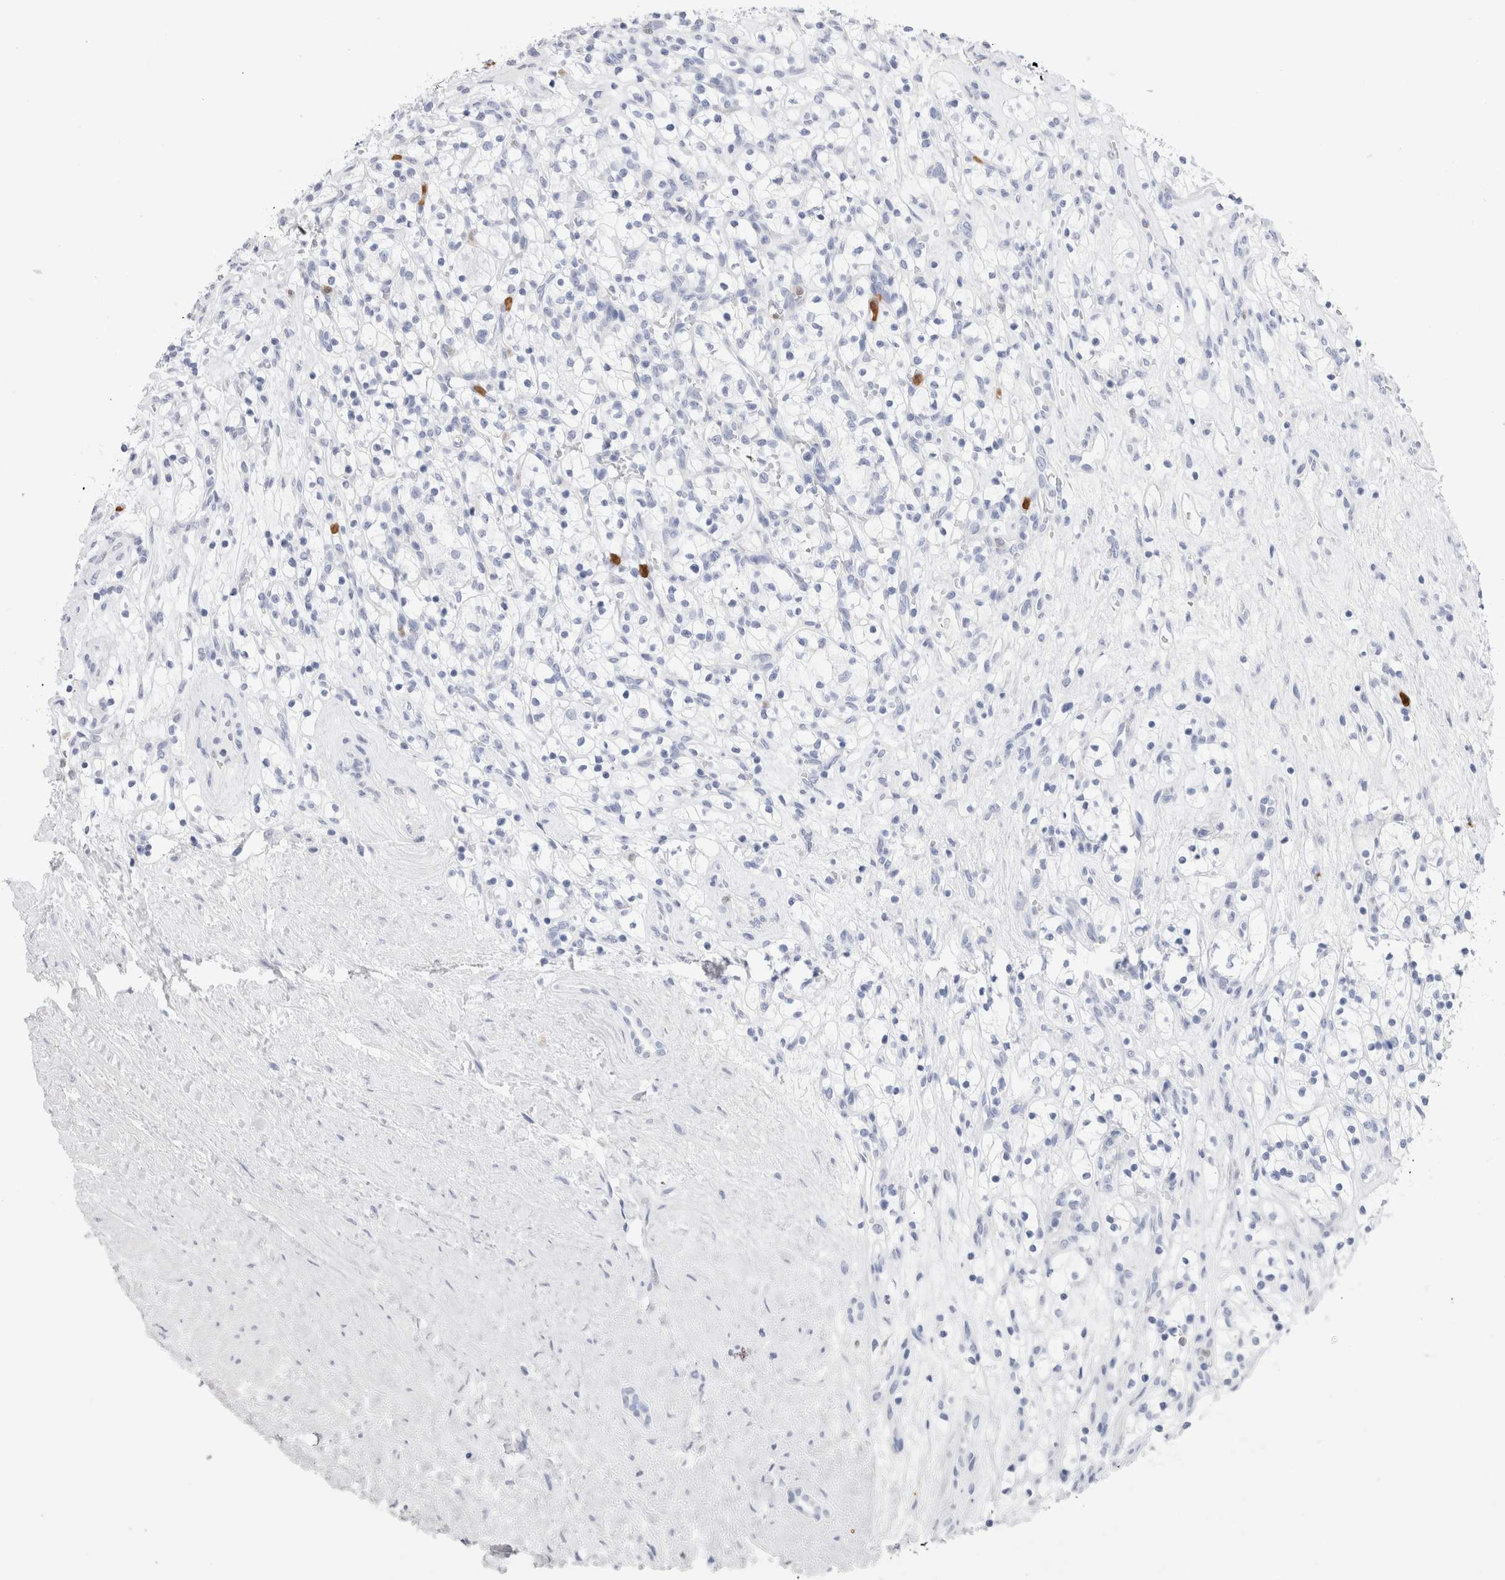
{"staining": {"intensity": "negative", "quantity": "none", "location": "none"}, "tissue": "renal cancer", "cell_type": "Tumor cells", "image_type": "cancer", "snomed": [{"axis": "morphology", "description": "Adenocarcinoma, NOS"}, {"axis": "topography", "description": "Kidney"}], "caption": "There is no significant positivity in tumor cells of renal adenocarcinoma.", "gene": "SLC10A5", "patient": {"sex": "female", "age": 57}}